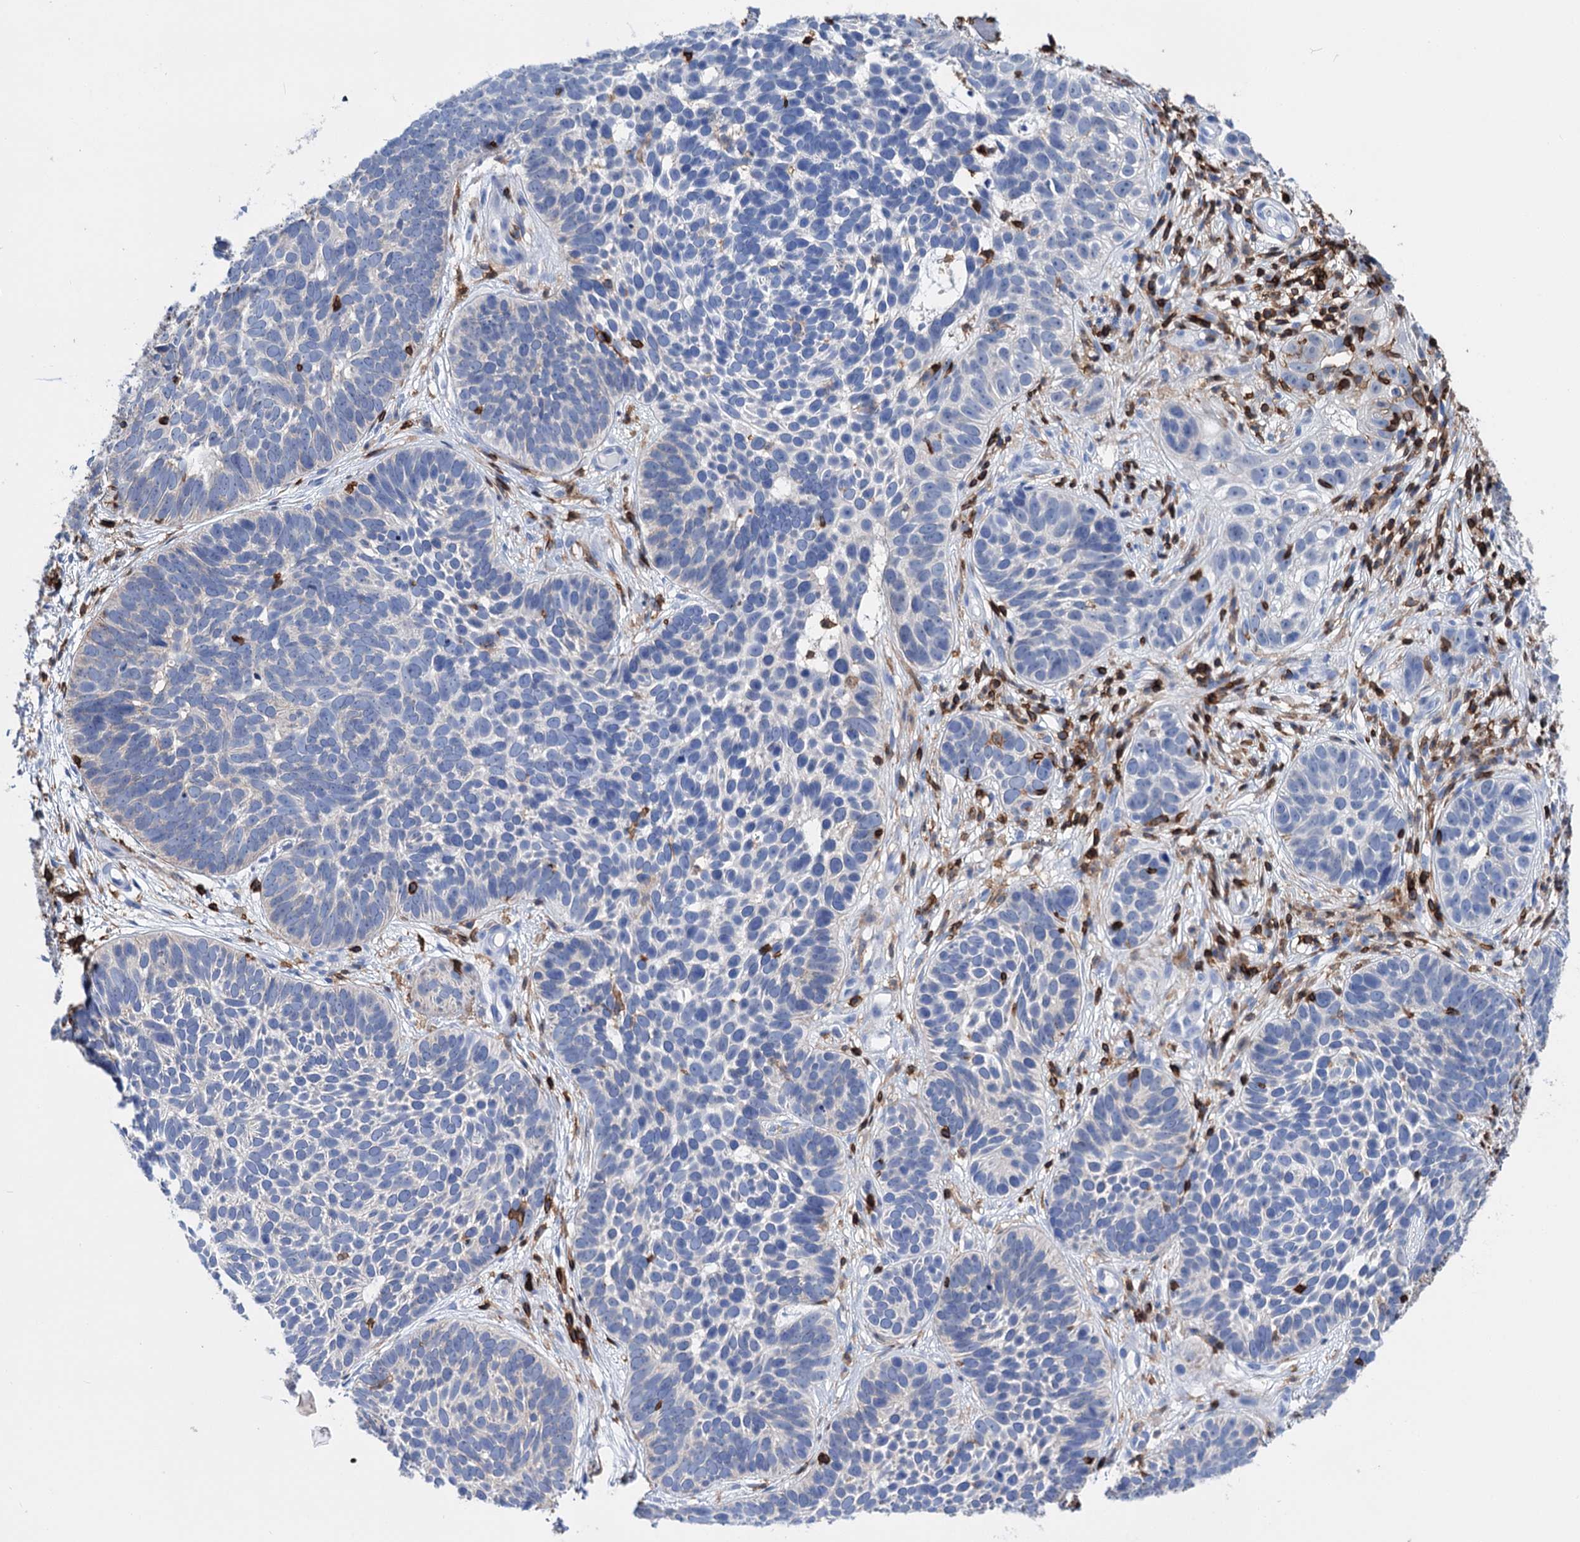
{"staining": {"intensity": "negative", "quantity": "none", "location": "none"}, "tissue": "skin cancer", "cell_type": "Tumor cells", "image_type": "cancer", "snomed": [{"axis": "morphology", "description": "Basal cell carcinoma"}, {"axis": "topography", "description": "Skin"}], "caption": "Immunohistochemistry (IHC) of skin basal cell carcinoma reveals no positivity in tumor cells.", "gene": "DEF6", "patient": {"sex": "male", "age": 89}}